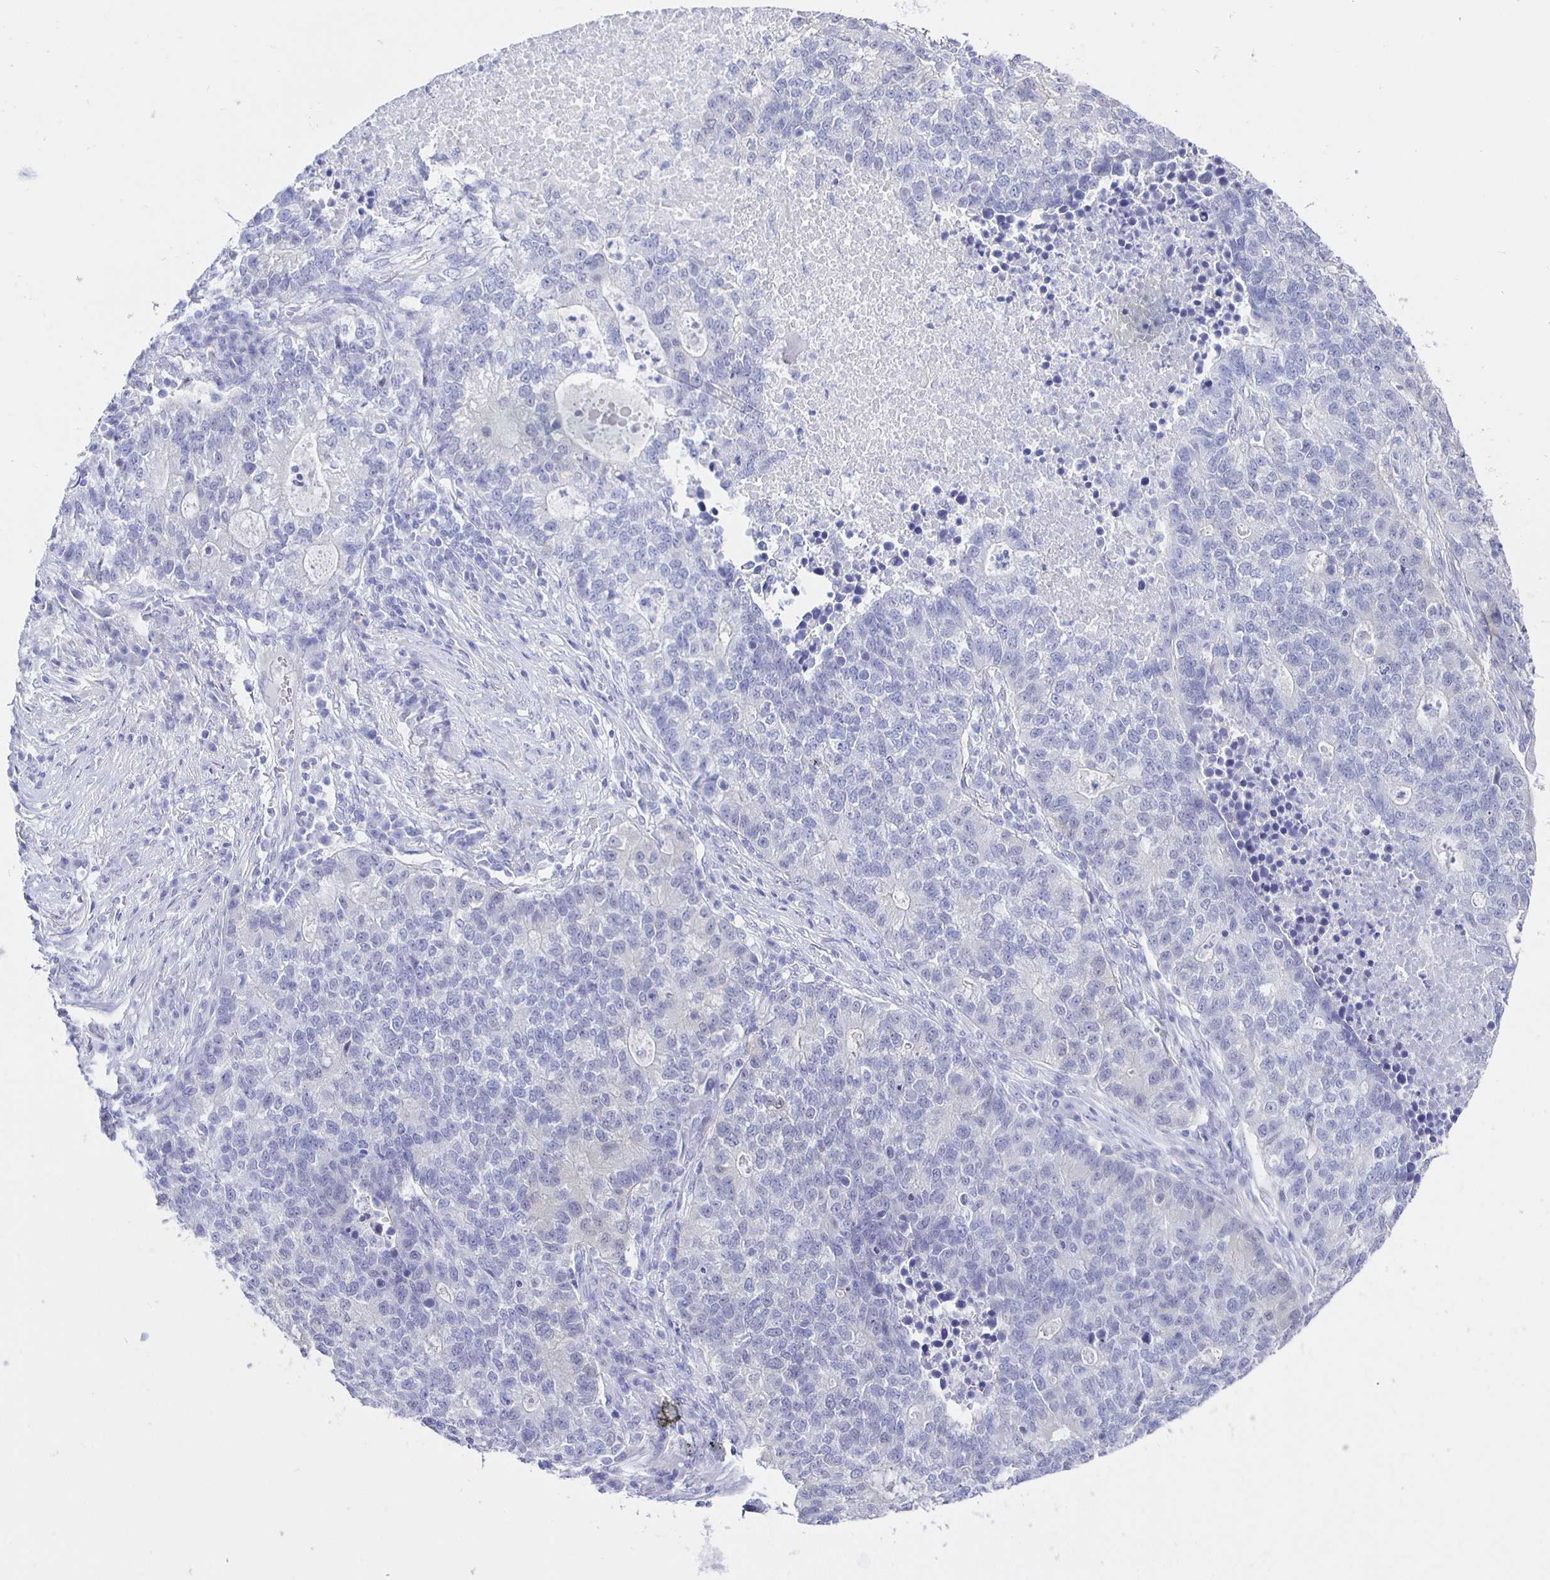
{"staining": {"intensity": "negative", "quantity": "none", "location": "none"}, "tissue": "lung cancer", "cell_type": "Tumor cells", "image_type": "cancer", "snomed": [{"axis": "morphology", "description": "Adenocarcinoma, NOS"}, {"axis": "topography", "description": "Lung"}], "caption": "Tumor cells are negative for brown protein staining in lung cancer (adenocarcinoma).", "gene": "HSPA4L", "patient": {"sex": "male", "age": 57}}